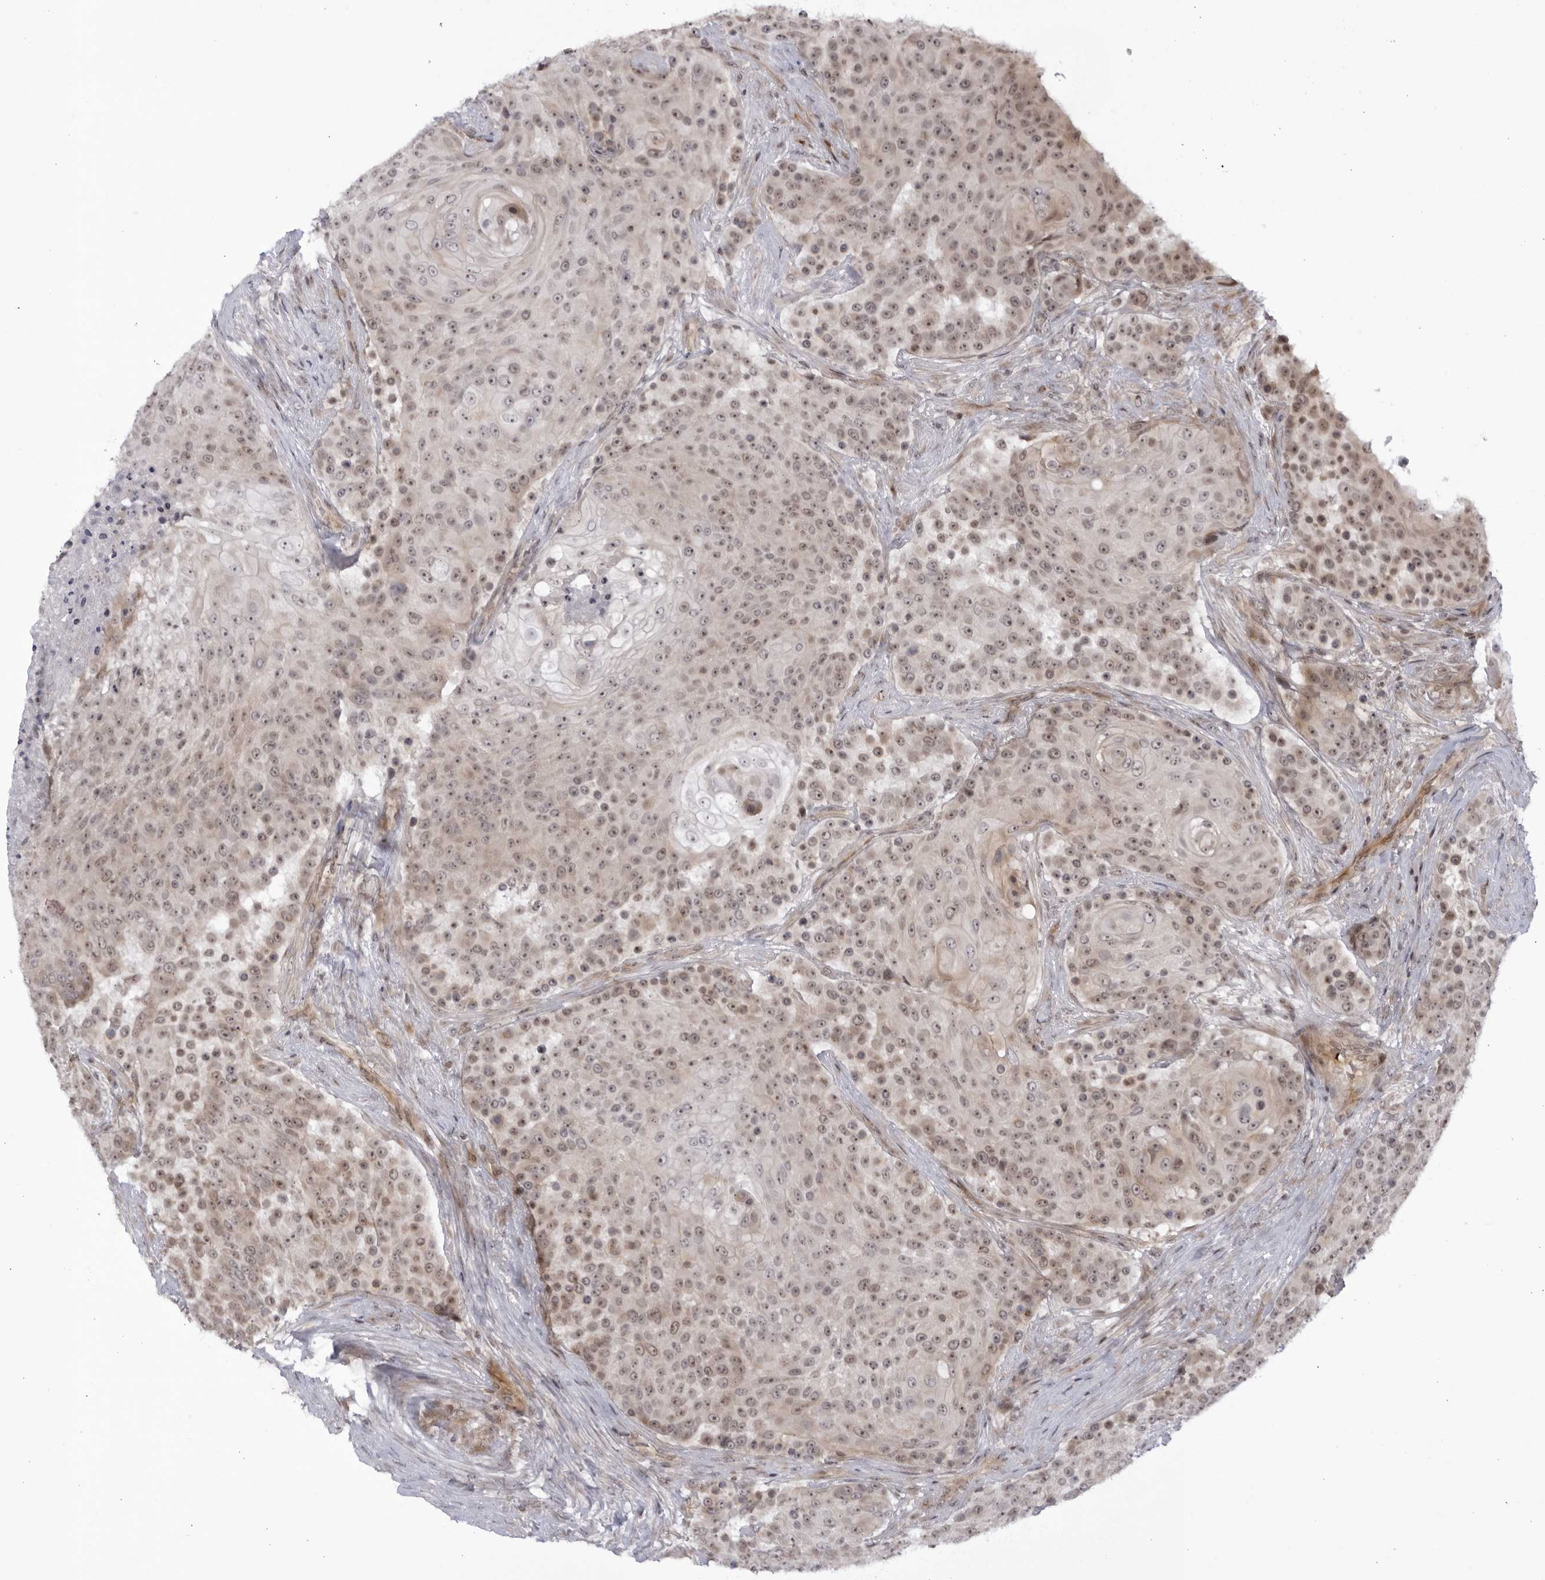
{"staining": {"intensity": "moderate", "quantity": ">75%", "location": "nuclear"}, "tissue": "urothelial cancer", "cell_type": "Tumor cells", "image_type": "cancer", "snomed": [{"axis": "morphology", "description": "Urothelial carcinoma, High grade"}, {"axis": "topography", "description": "Urinary bladder"}], "caption": "Immunohistochemistry (IHC) (DAB) staining of human high-grade urothelial carcinoma shows moderate nuclear protein positivity in about >75% of tumor cells.", "gene": "CNBD1", "patient": {"sex": "female", "age": 63}}